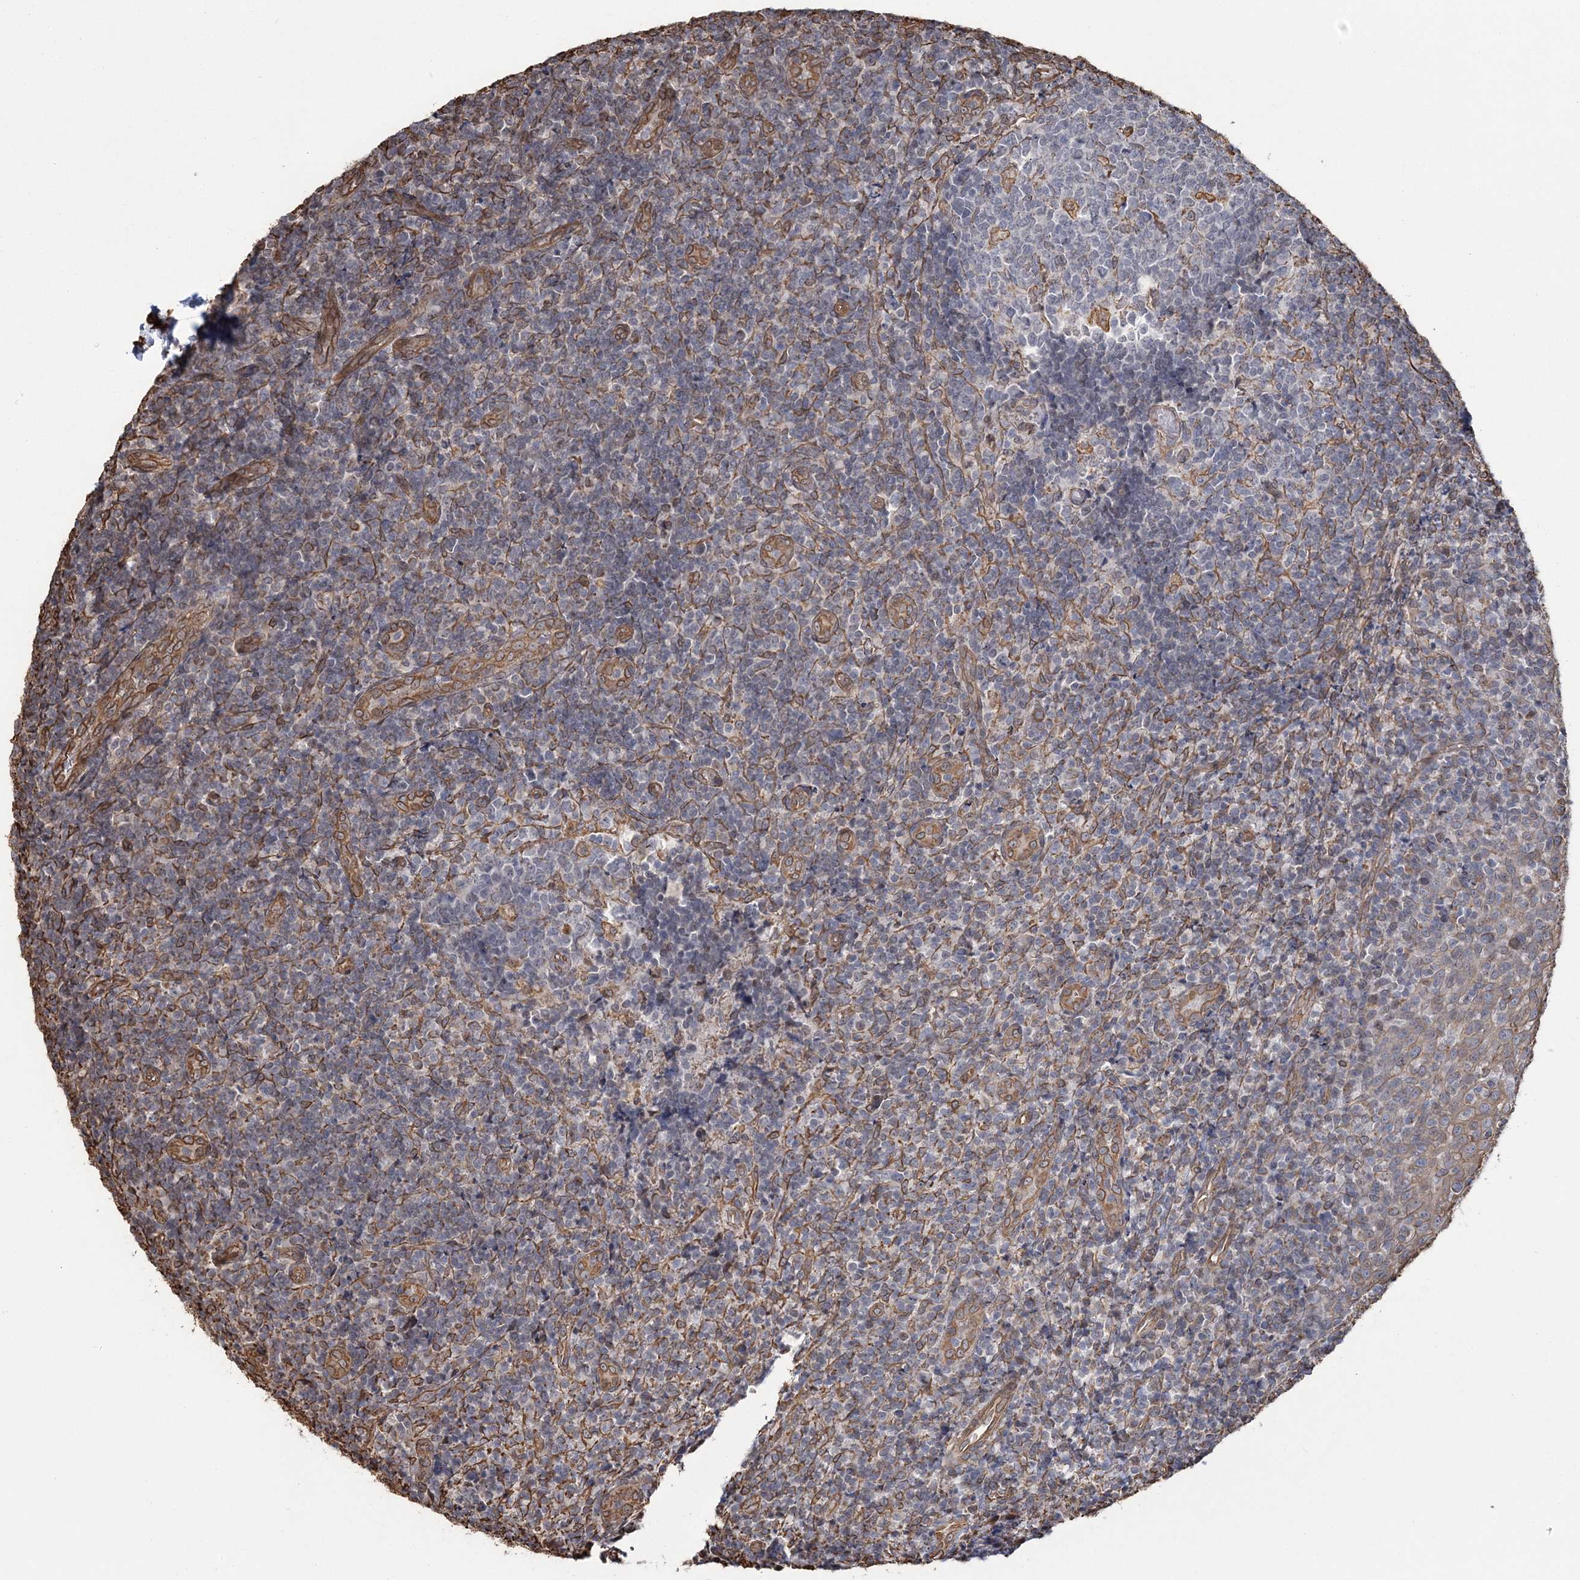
{"staining": {"intensity": "negative", "quantity": "none", "location": "none"}, "tissue": "tonsil", "cell_type": "Germinal center cells", "image_type": "normal", "snomed": [{"axis": "morphology", "description": "Normal tissue, NOS"}, {"axis": "topography", "description": "Tonsil"}], "caption": "There is no significant expression in germinal center cells of tonsil. The staining was performed using DAB to visualize the protein expression in brown, while the nuclei were stained in blue with hematoxylin (Magnification: 20x).", "gene": "ATP11B", "patient": {"sex": "female", "age": 19}}